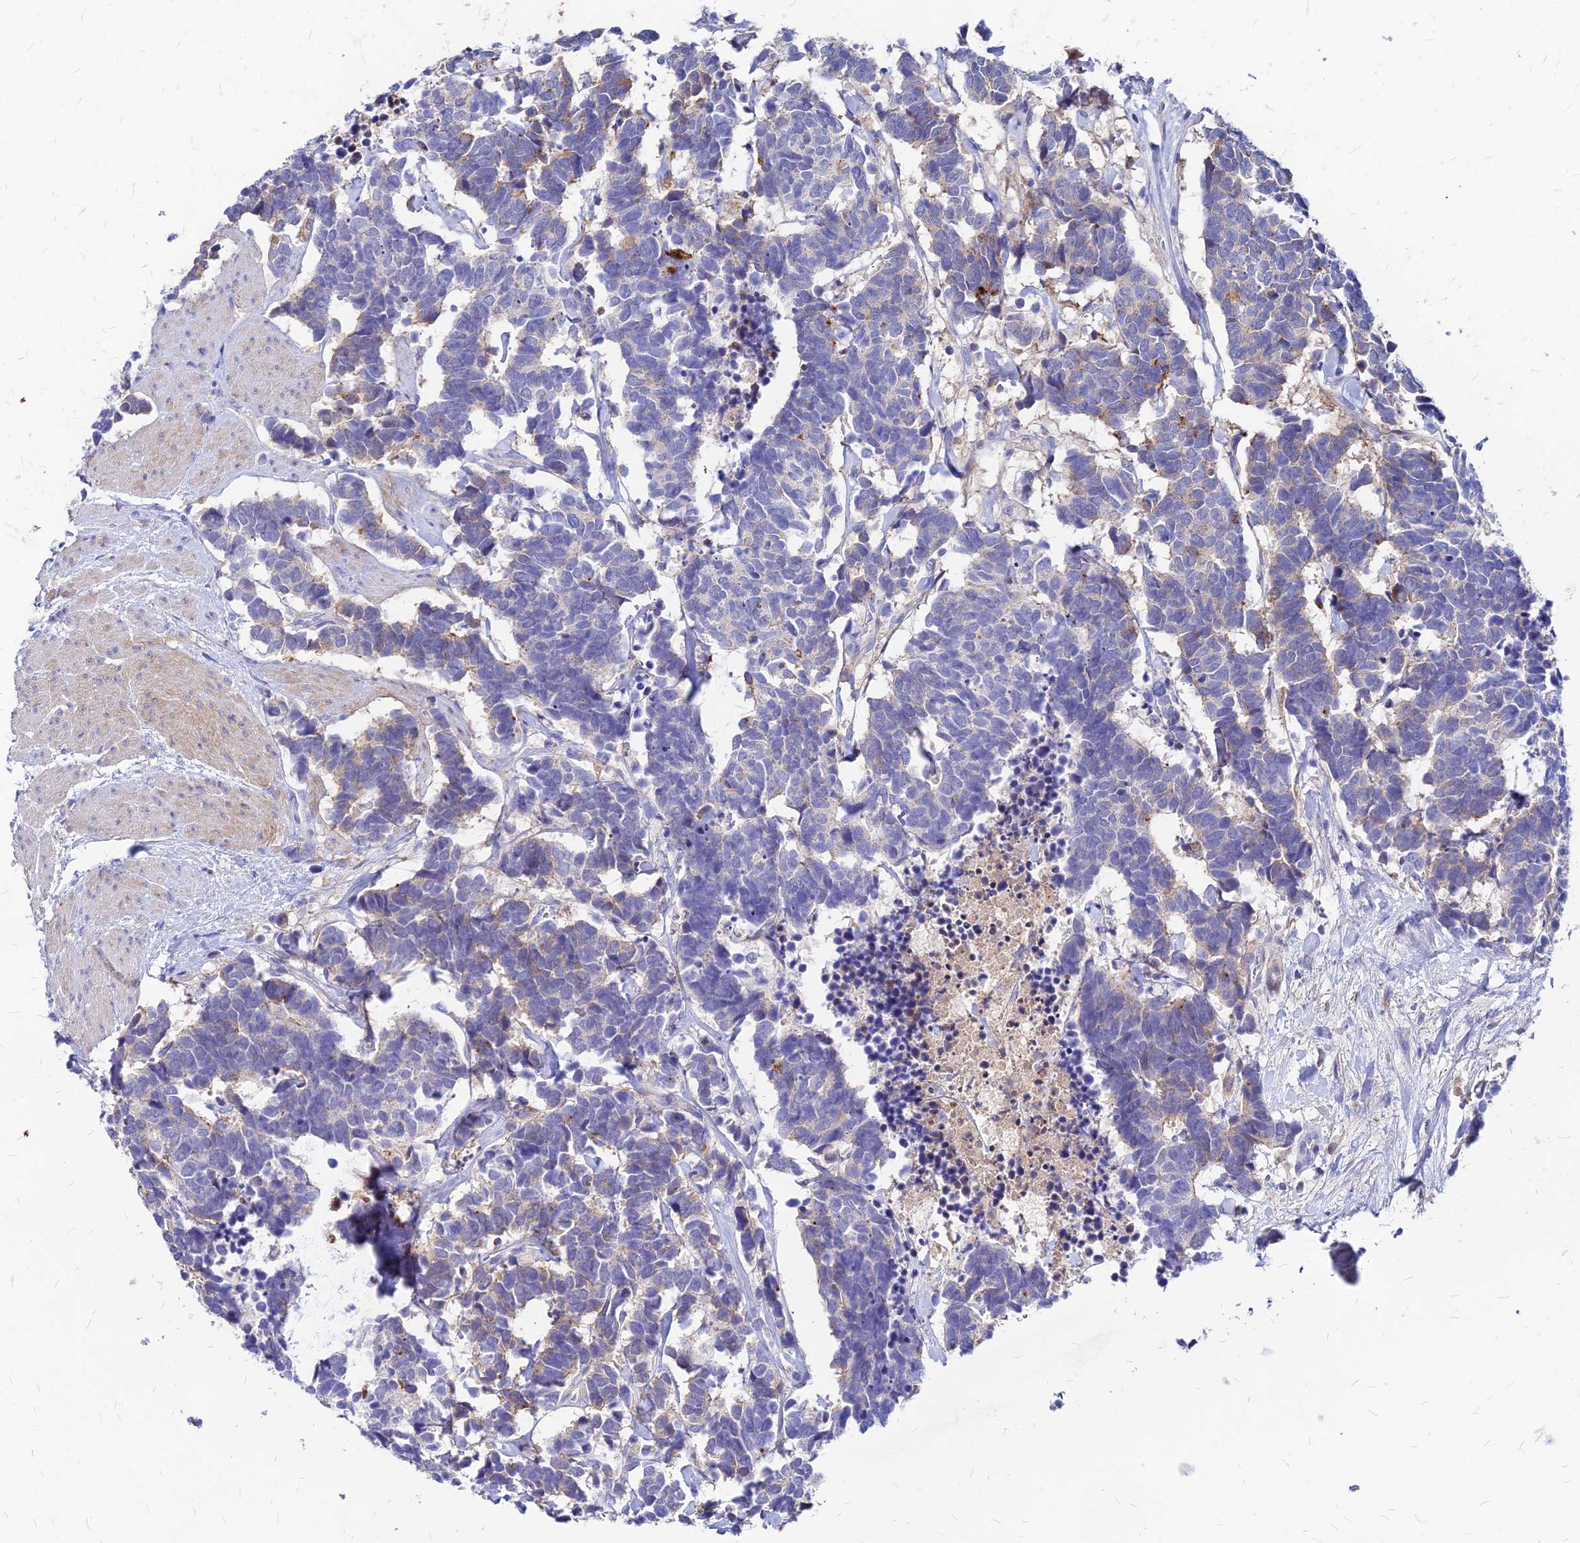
{"staining": {"intensity": "negative", "quantity": "none", "location": "none"}, "tissue": "carcinoid", "cell_type": "Tumor cells", "image_type": "cancer", "snomed": [{"axis": "morphology", "description": "Carcinoma, NOS"}, {"axis": "morphology", "description": "Carcinoid, malignant, NOS"}, {"axis": "topography", "description": "Urinary bladder"}], "caption": "A micrograph of carcinoma stained for a protein shows no brown staining in tumor cells.", "gene": "ACSM6", "patient": {"sex": "male", "age": 57}}